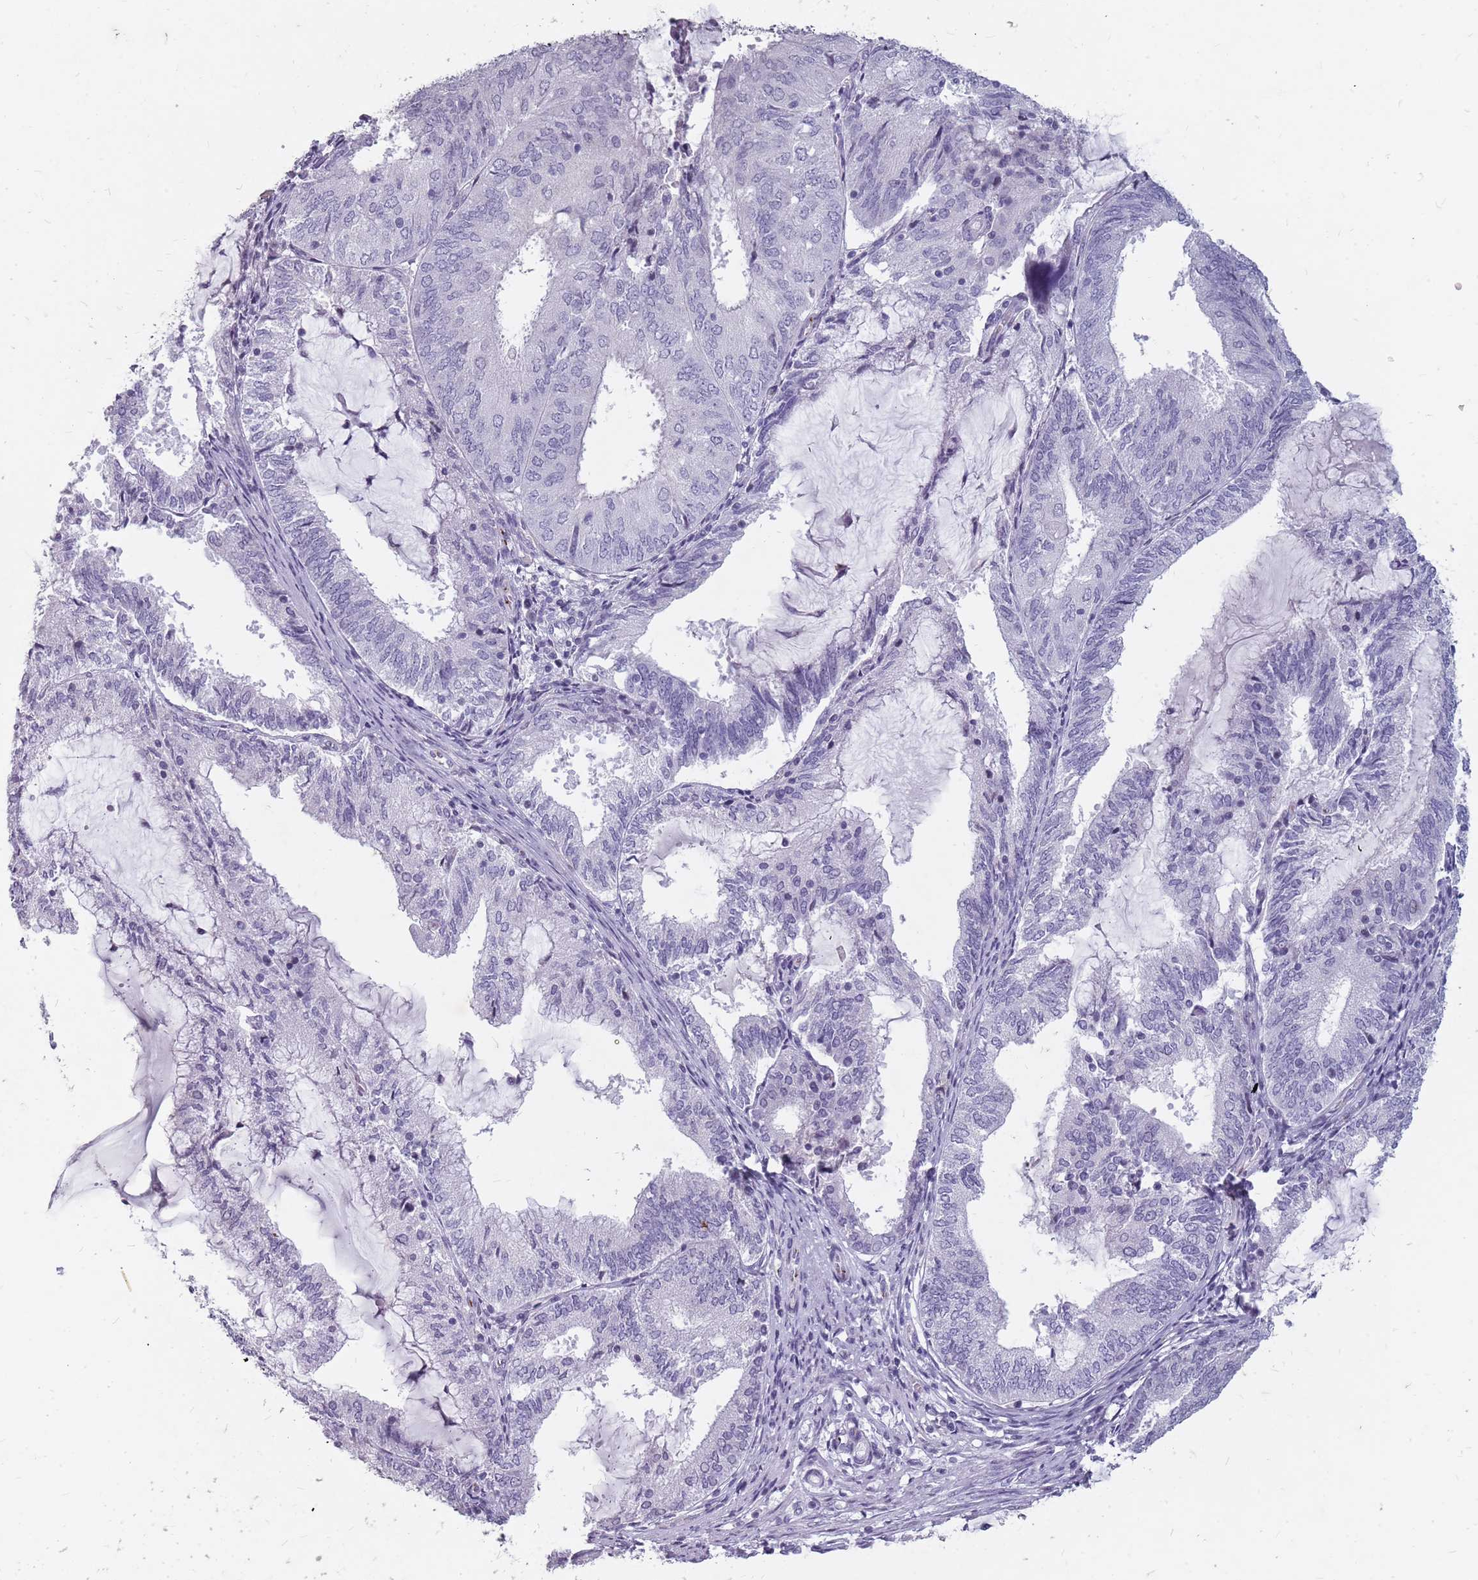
{"staining": {"intensity": "negative", "quantity": "none", "location": "none"}, "tissue": "endometrial cancer", "cell_type": "Tumor cells", "image_type": "cancer", "snomed": [{"axis": "morphology", "description": "Adenocarcinoma, NOS"}, {"axis": "topography", "description": "Endometrium"}], "caption": "DAB (3,3'-diaminobenzidine) immunohistochemical staining of endometrial cancer (adenocarcinoma) exhibits no significant expression in tumor cells.", "gene": "NEK6", "patient": {"sex": "female", "age": 81}}